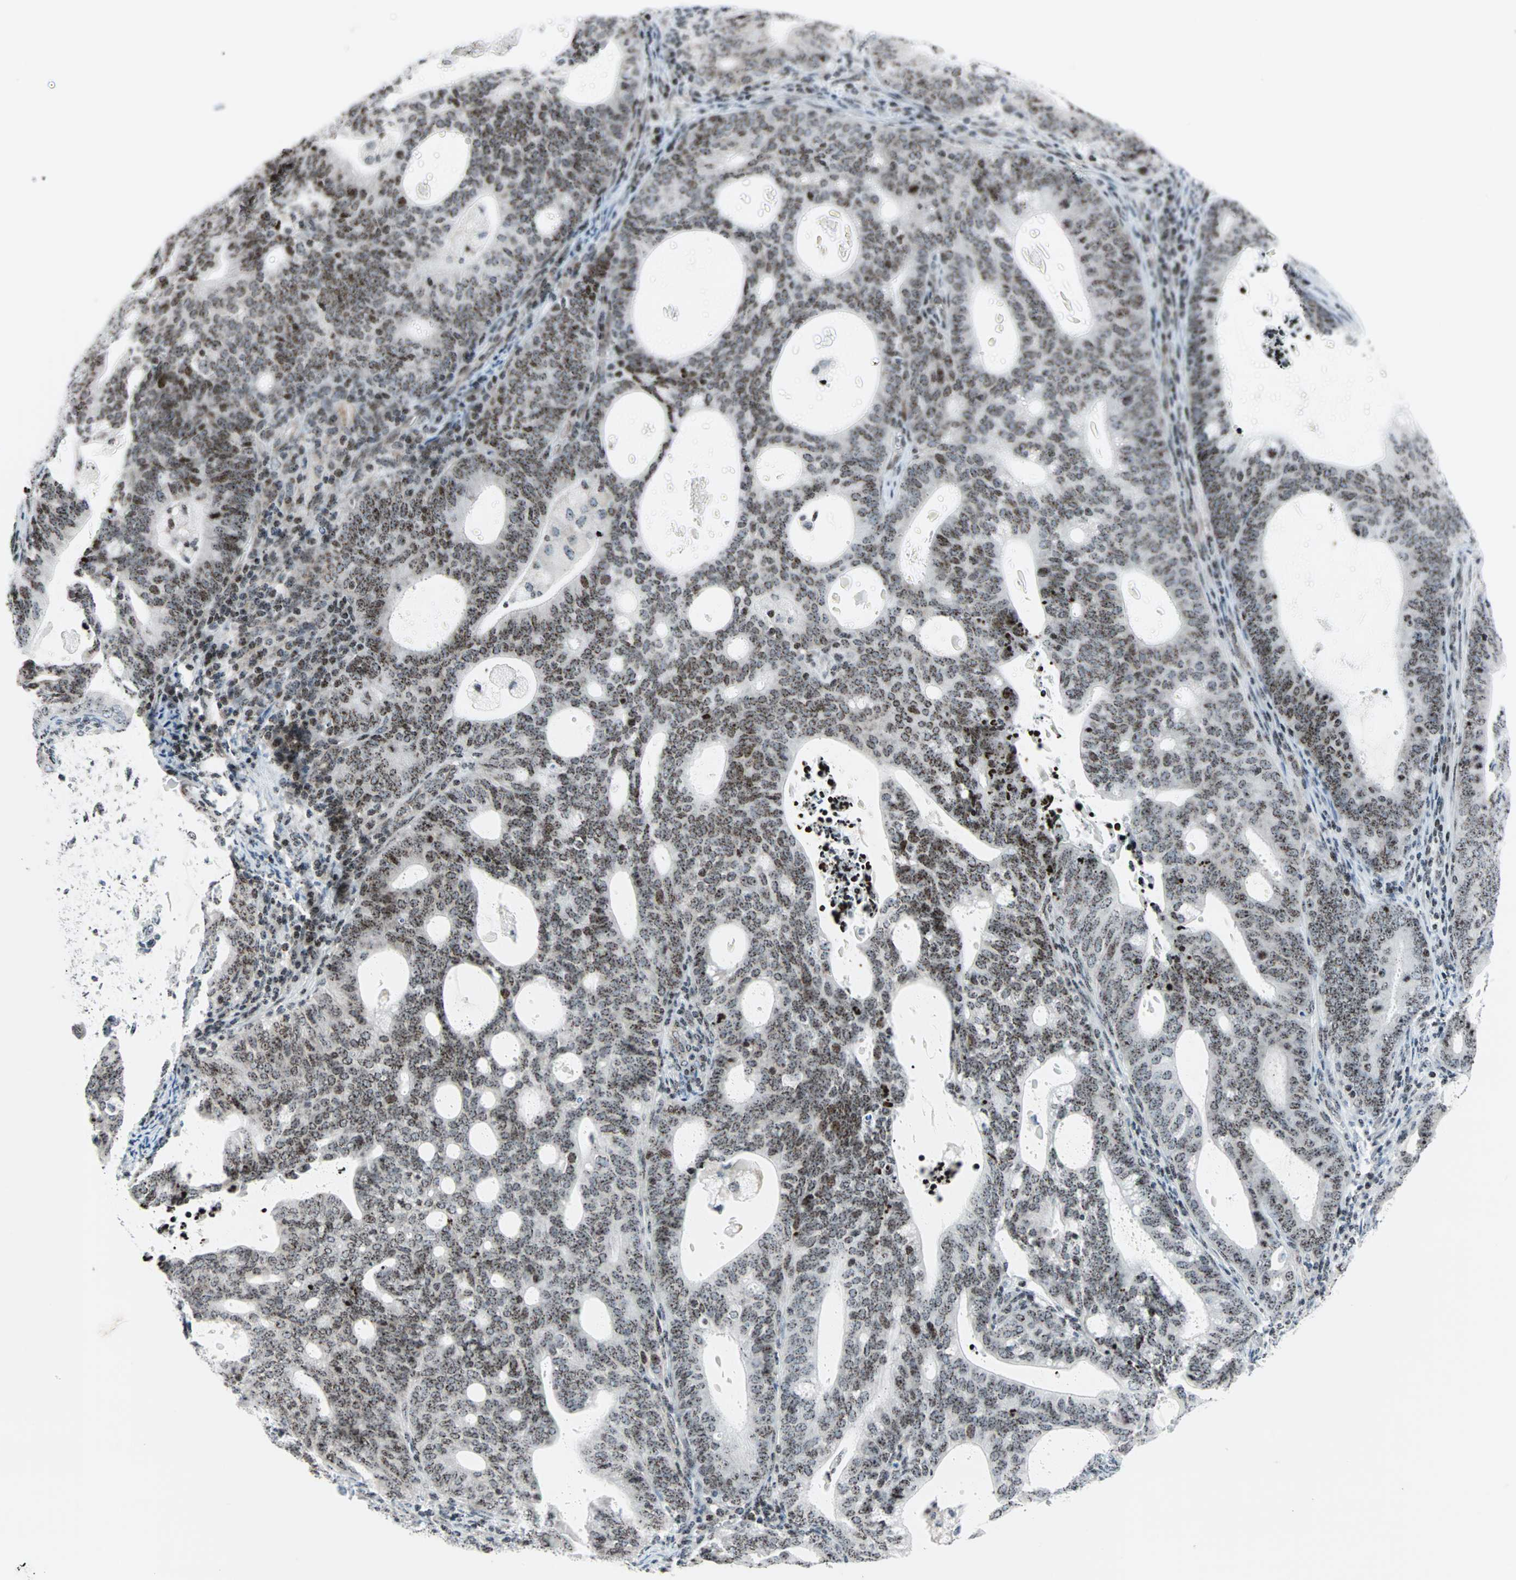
{"staining": {"intensity": "moderate", "quantity": ">75%", "location": "nuclear"}, "tissue": "endometrial cancer", "cell_type": "Tumor cells", "image_type": "cancer", "snomed": [{"axis": "morphology", "description": "Adenocarcinoma, NOS"}, {"axis": "topography", "description": "Uterus"}], "caption": "DAB (3,3'-diaminobenzidine) immunohistochemical staining of human endometrial adenocarcinoma demonstrates moderate nuclear protein positivity in approximately >75% of tumor cells.", "gene": "CENPA", "patient": {"sex": "female", "age": 83}}